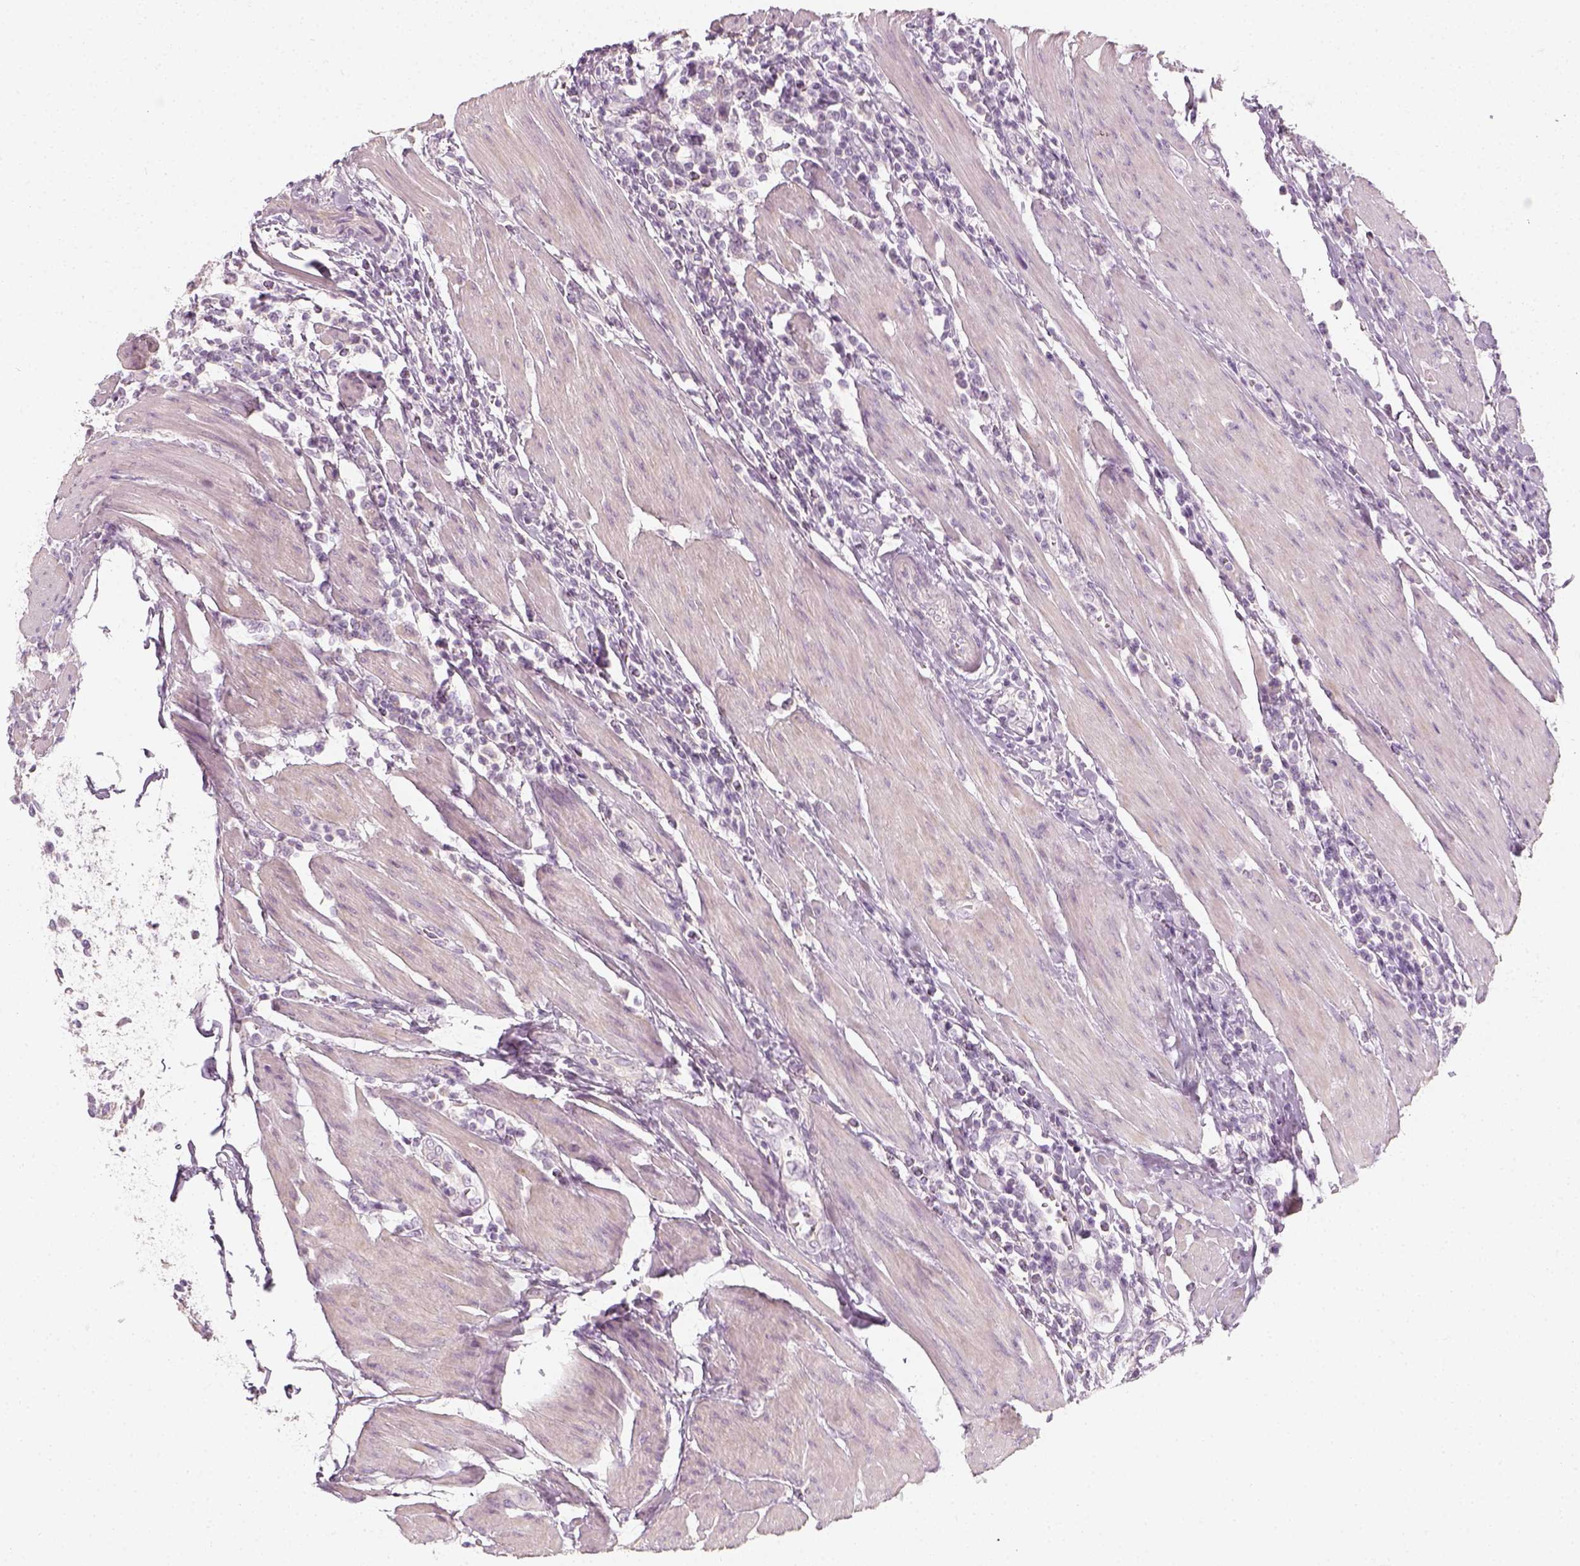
{"staining": {"intensity": "negative", "quantity": "none", "location": "none"}, "tissue": "urothelial cancer", "cell_type": "Tumor cells", "image_type": "cancer", "snomed": [{"axis": "morphology", "description": "Urothelial carcinoma, High grade"}, {"axis": "topography", "description": "Urinary bladder"}], "caption": "Tumor cells show no significant staining in high-grade urothelial carcinoma.", "gene": "PRAME", "patient": {"sex": "female", "age": 58}}